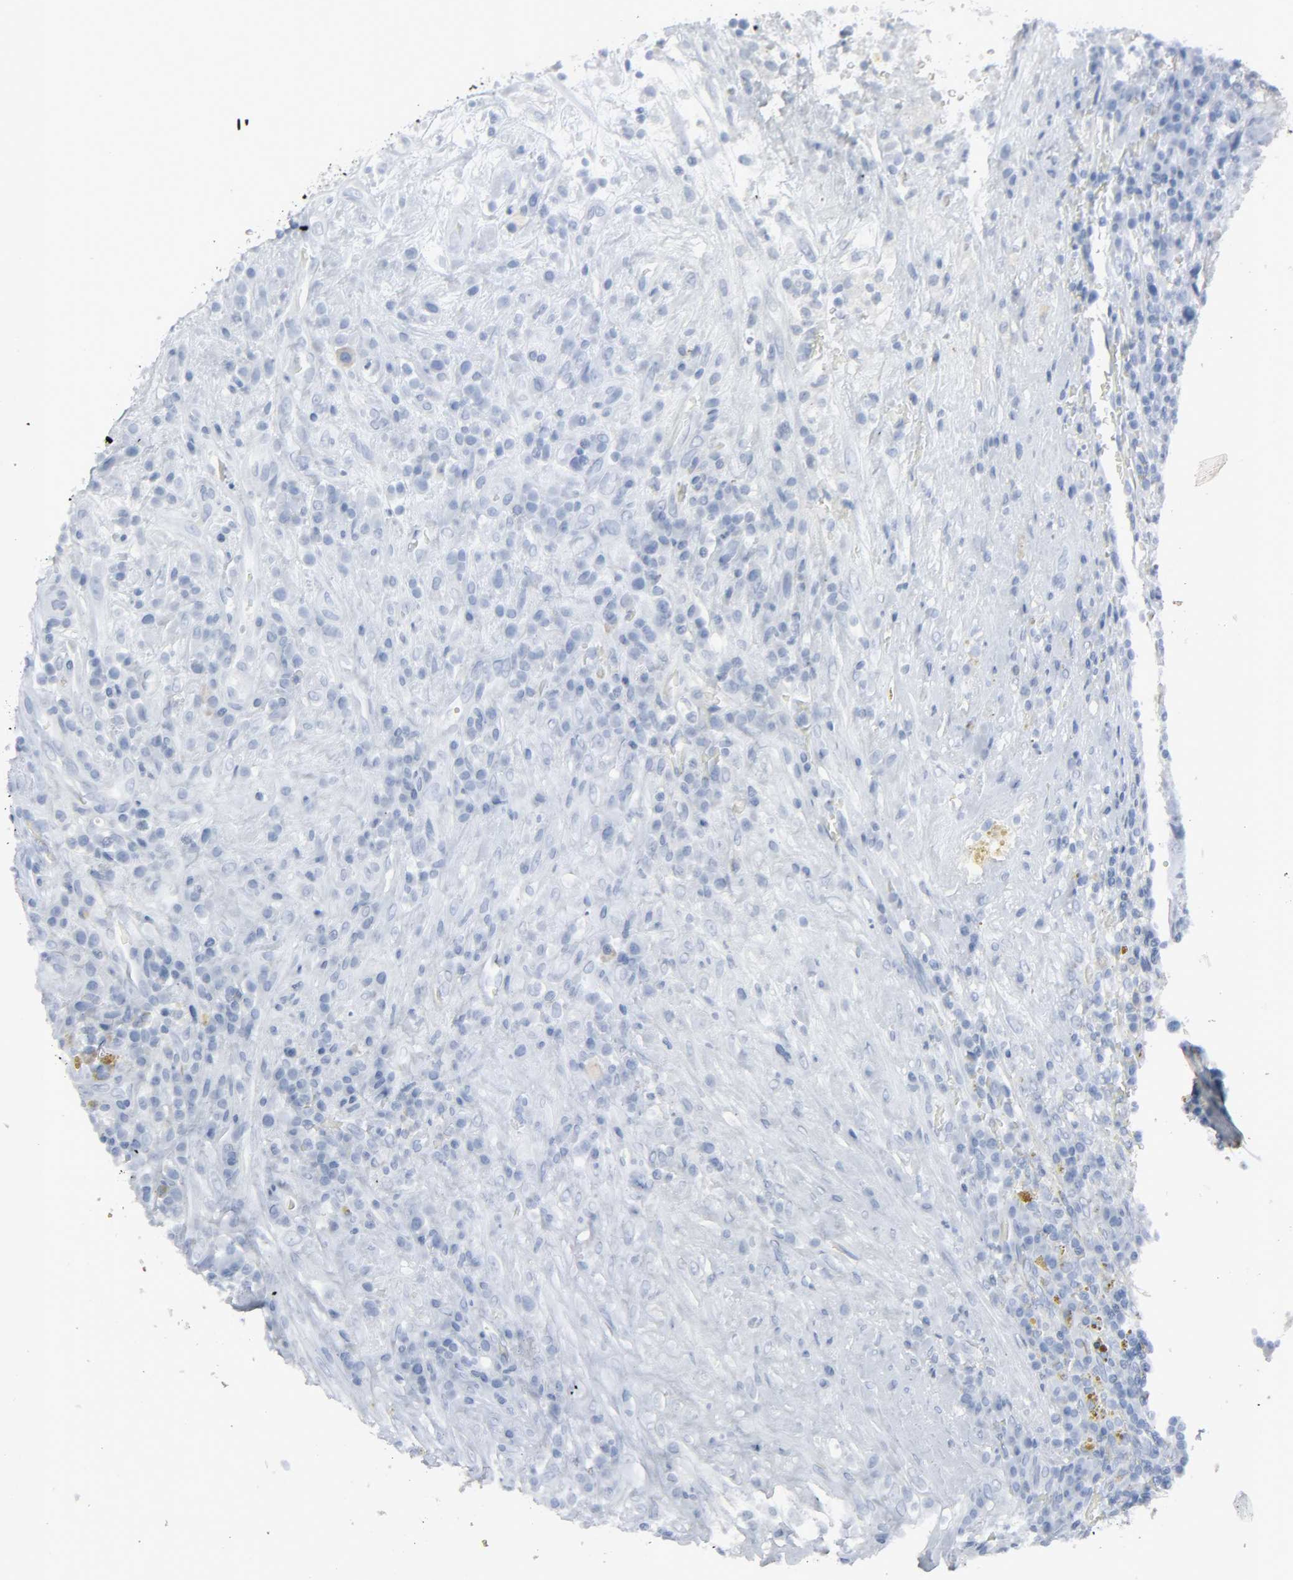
{"staining": {"intensity": "negative", "quantity": "none", "location": "none"}, "tissue": "testis cancer", "cell_type": "Tumor cells", "image_type": "cancer", "snomed": [{"axis": "morphology", "description": "Necrosis, NOS"}, {"axis": "morphology", "description": "Carcinoma, Embryonal, NOS"}, {"axis": "topography", "description": "Testis"}], "caption": "Tumor cells are negative for brown protein staining in testis embryonal carcinoma.", "gene": "ZNF222", "patient": {"sex": "male", "age": 19}}